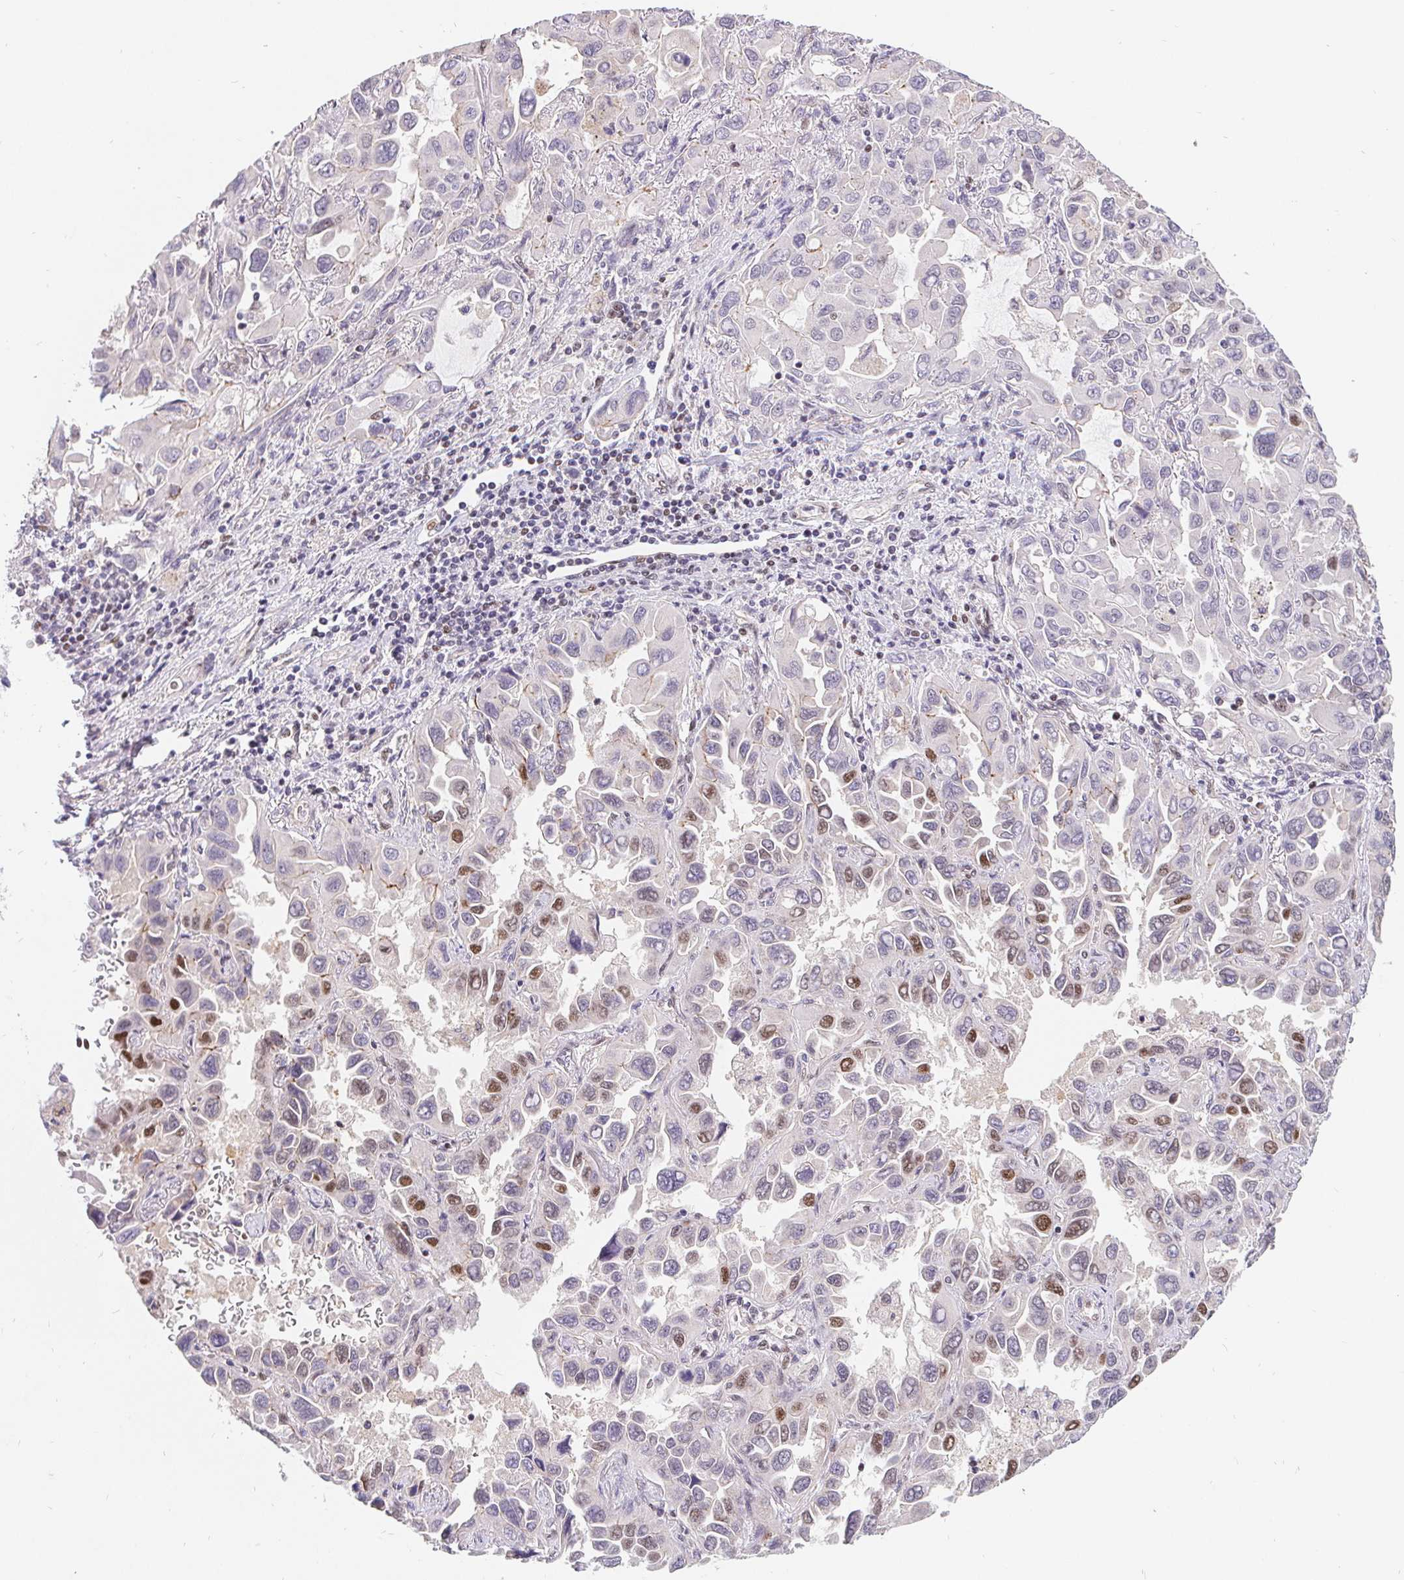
{"staining": {"intensity": "moderate", "quantity": "<25%", "location": "nuclear"}, "tissue": "lung cancer", "cell_type": "Tumor cells", "image_type": "cancer", "snomed": [{"axis": "morphology", "description": "Adenocarcinoma, NOS"}, {"axis": "topography", "description": "Lung"}], "caption": "Human lung cancer (adenocarcinoma) stained for a protein (brown) demonstrates moderate nuclear positive positivity in approximately <25% of tumor cells.", "gene": "POU2F1", "patient": {"sex": "male", "age": 64}}